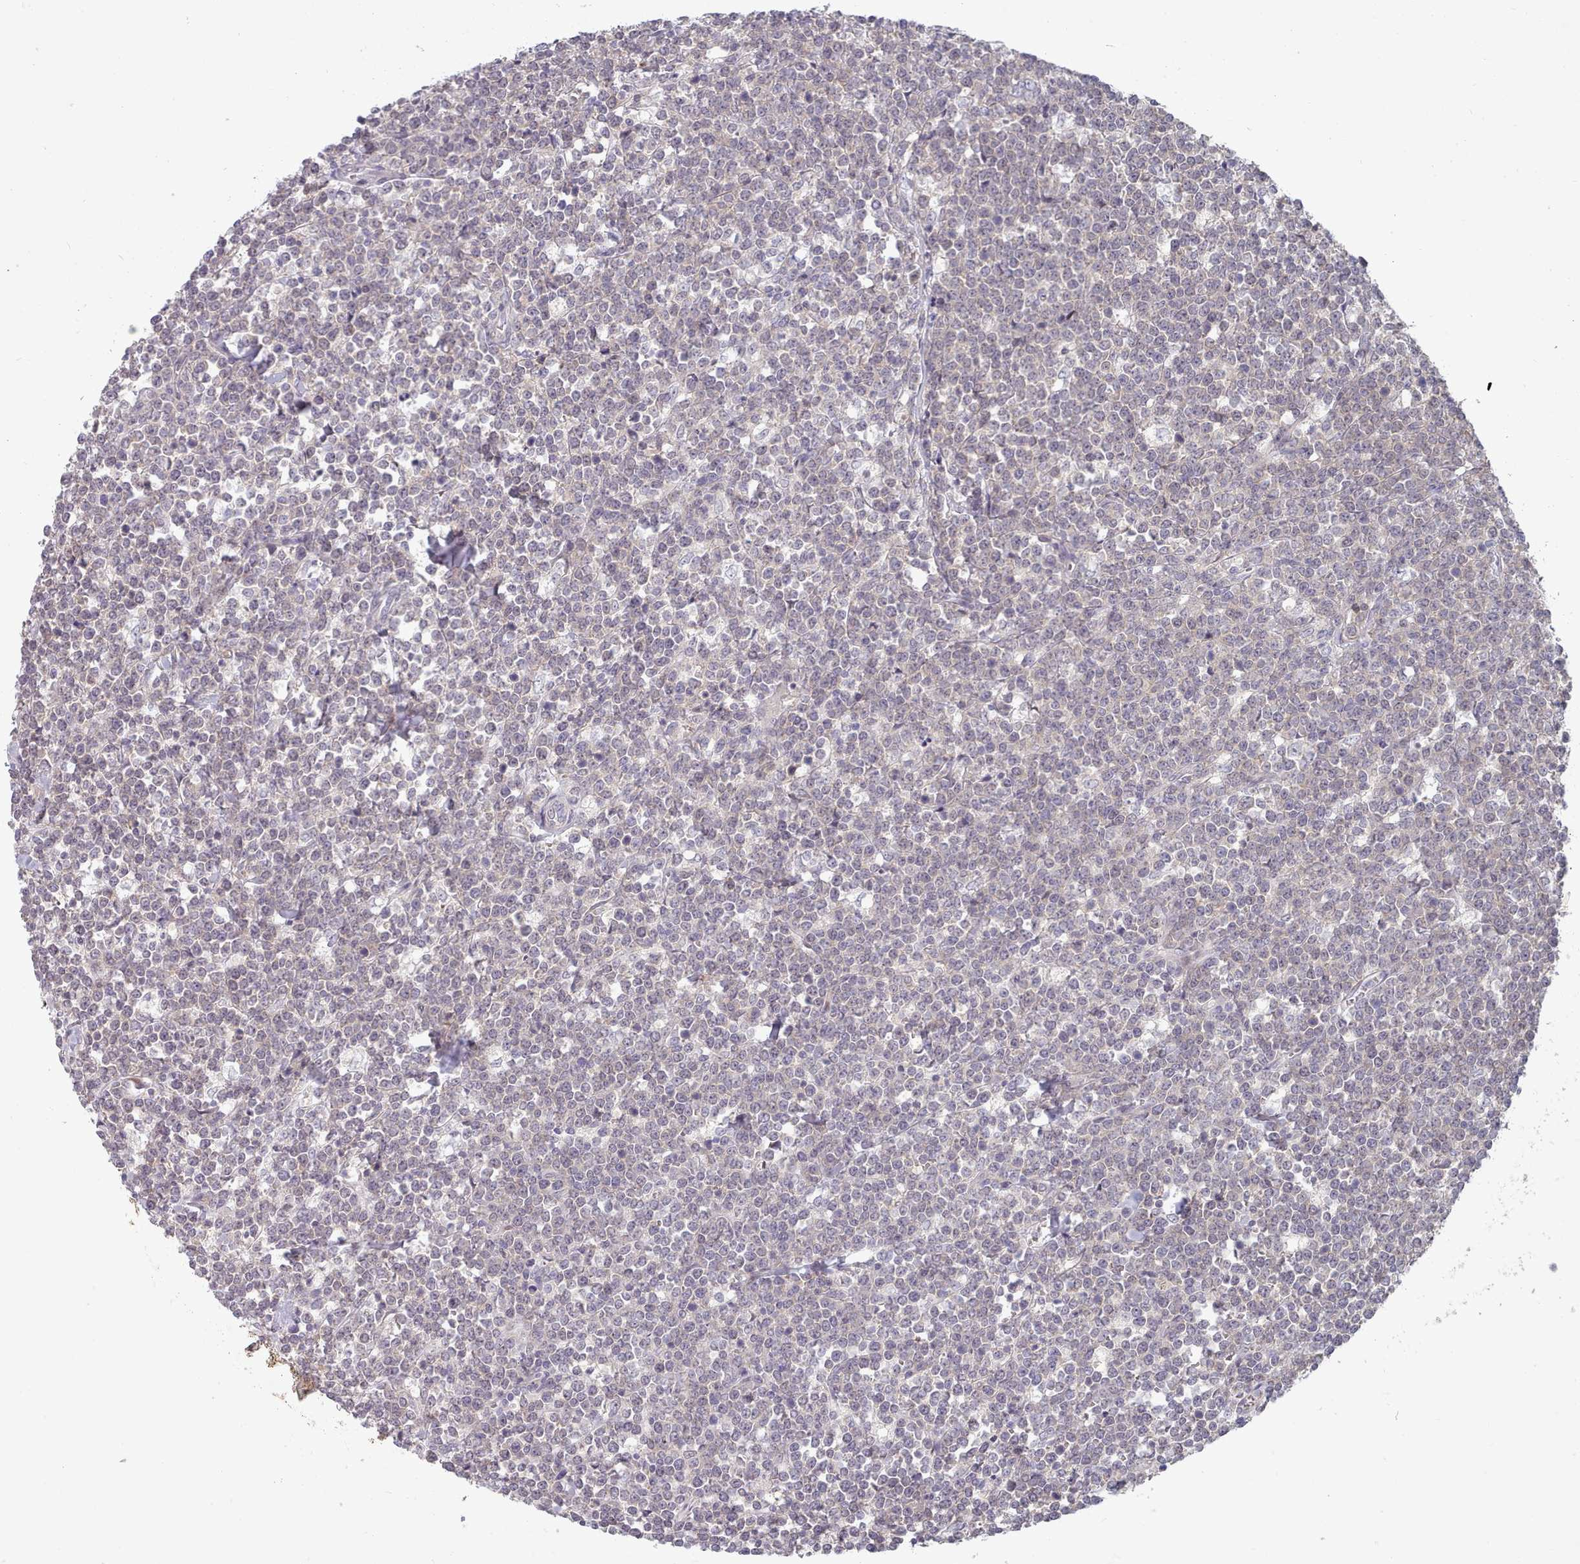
{"staining": {"intensity": "negative", "quantity": "none", "location": "none"}, "tissue": "lymphoma", "cell_type": "Tumor cells", "image_type": "cancer", "snomed": [{"axis": "morphology", "description": "Malignant lymphoma, non-Hodgkin's type, High grade"}, {"axis": "topography", "description": "Small intestine"}], "caption": "Micrograph shows no significant protein positivity in tumor cells of high-grade malignant lymphoma, non-Hodgkin's type.", "gene": "CLNS1A", "patient": {"sex": "male", "age": 8}}